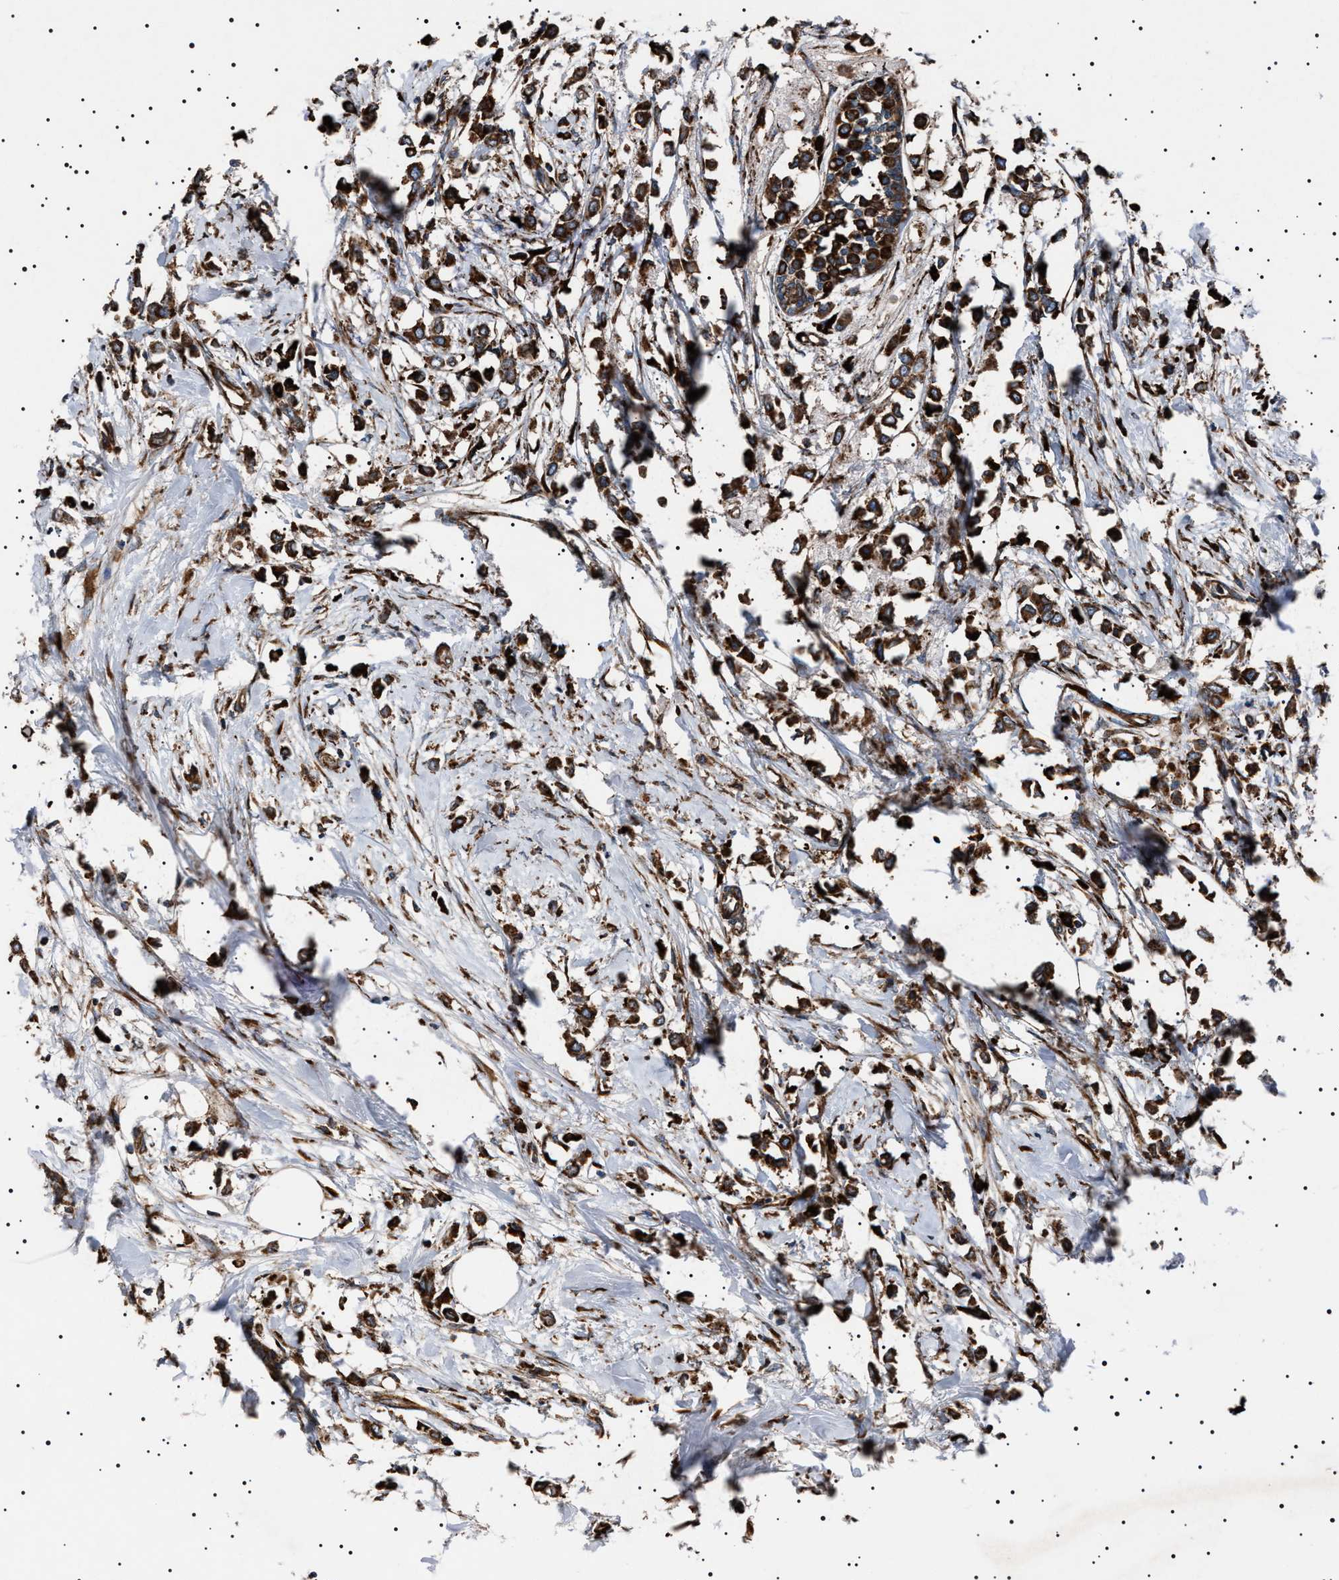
{"staining": {"intensity": "strong", "quantity": ">75%", "location": "cytoplasmic/membranous"}, "tissue": "breast cancer", "cell_type": "Tumor cells", "image_type": "cancer", "snomed": [{"axis": "morphology", "description": "Lobular carcinoma"}, {"axis": "topography", "description": "Breast"}], "caption": "Human breast lobular carcinoma stained with a brown dye displays strong cytoplasmic/membranous positive positivity in approximately >75% of tumor cells.", "gene": "TOP1MT", "patient": {"sex": "female", "age": 51}}